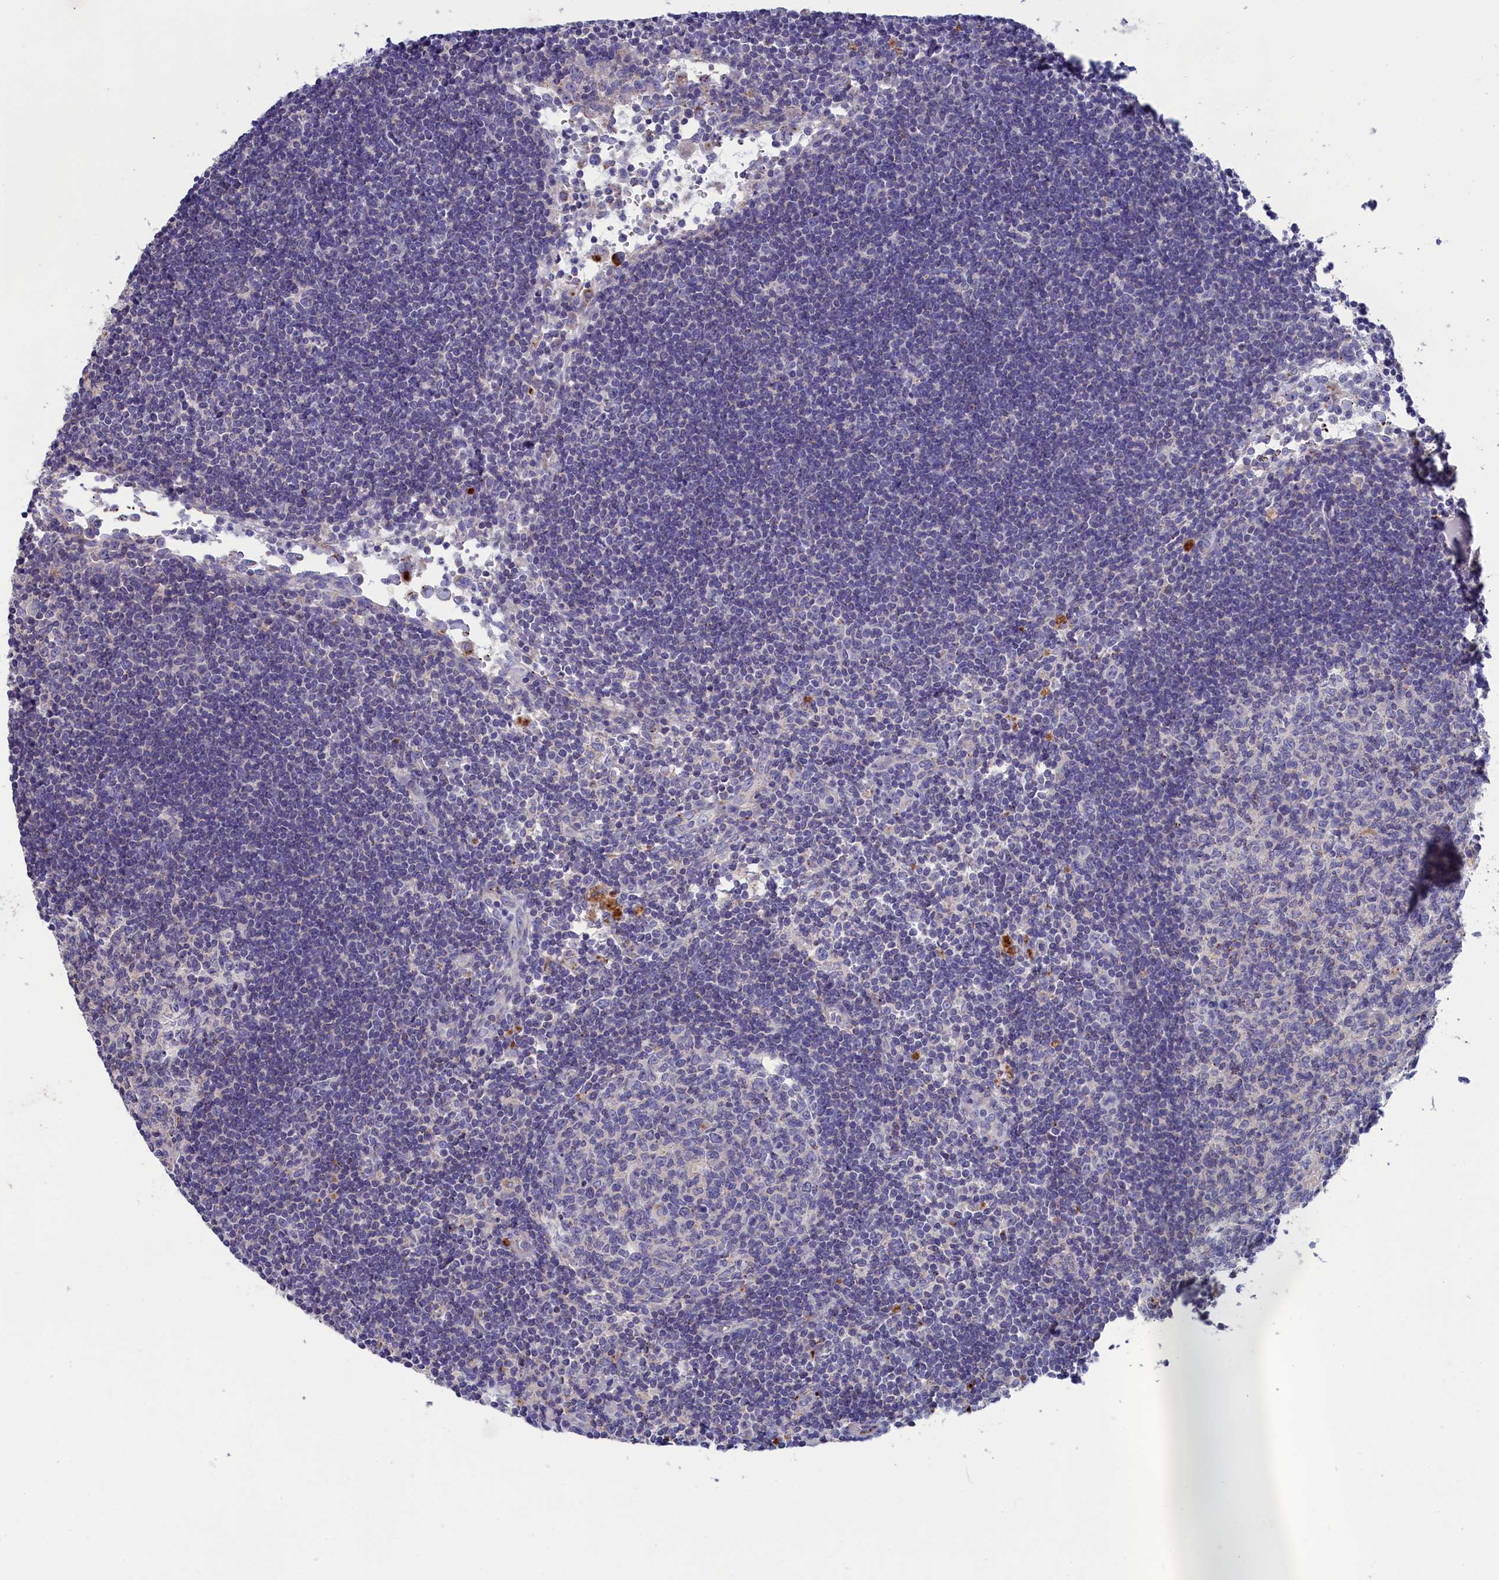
{"staining": {"intensity": "negative", "quantity": "none", "location": "none"}, "tissue": "lymph node", "cell_type": "Germinal center cells", "image_type": "normal", "snomed": [{"axis": "morphology", "description": "Normal tissue, NOS"}, {"axis": "topography", "description": "Lymph node"}], "caption": "The image reveals no significant staining in germinal center cells of lymph node.", "gene": "WDR6", "patient": {"sex": "female", "age": 73}}